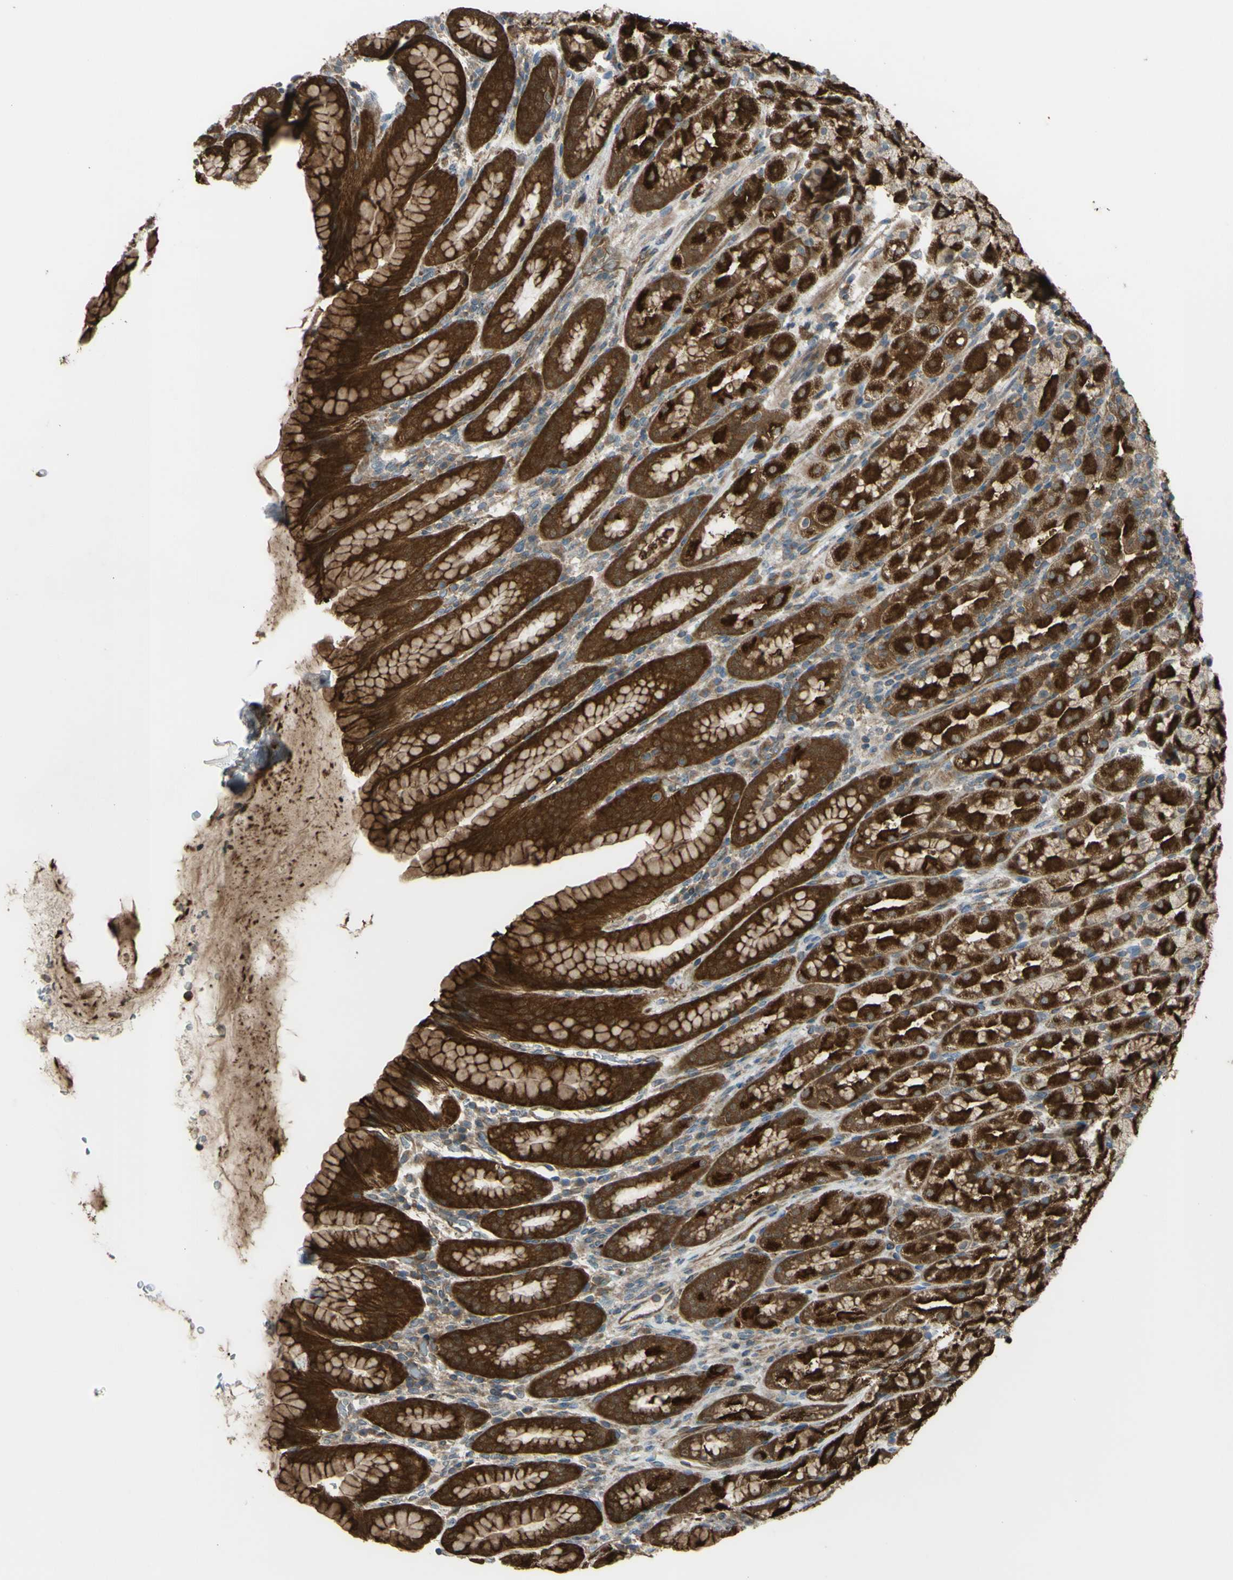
{"staining": {"intensity": "strong", "quantity": ">75%", "location": "cytoplasmic/membranous"}, "tissue": "stomach", "cell_type": "Glandular cells", "image_type": "normal", "snomed": [{"axis": "morphology", "description": "Normal tissue, NOS"}, {"axis": "topography", "description": "Stomach, upper"}], "caption": "A high amount of strong cytoplasmic/membranous staining is identified in about >75% of glandular cells in unremarkable stomach. Immunohistochemistry stains the protein of interest in brown and the nuclei are stained blue.", "gene": "FLII", "patient": {"sex": "male", "age": 68}}